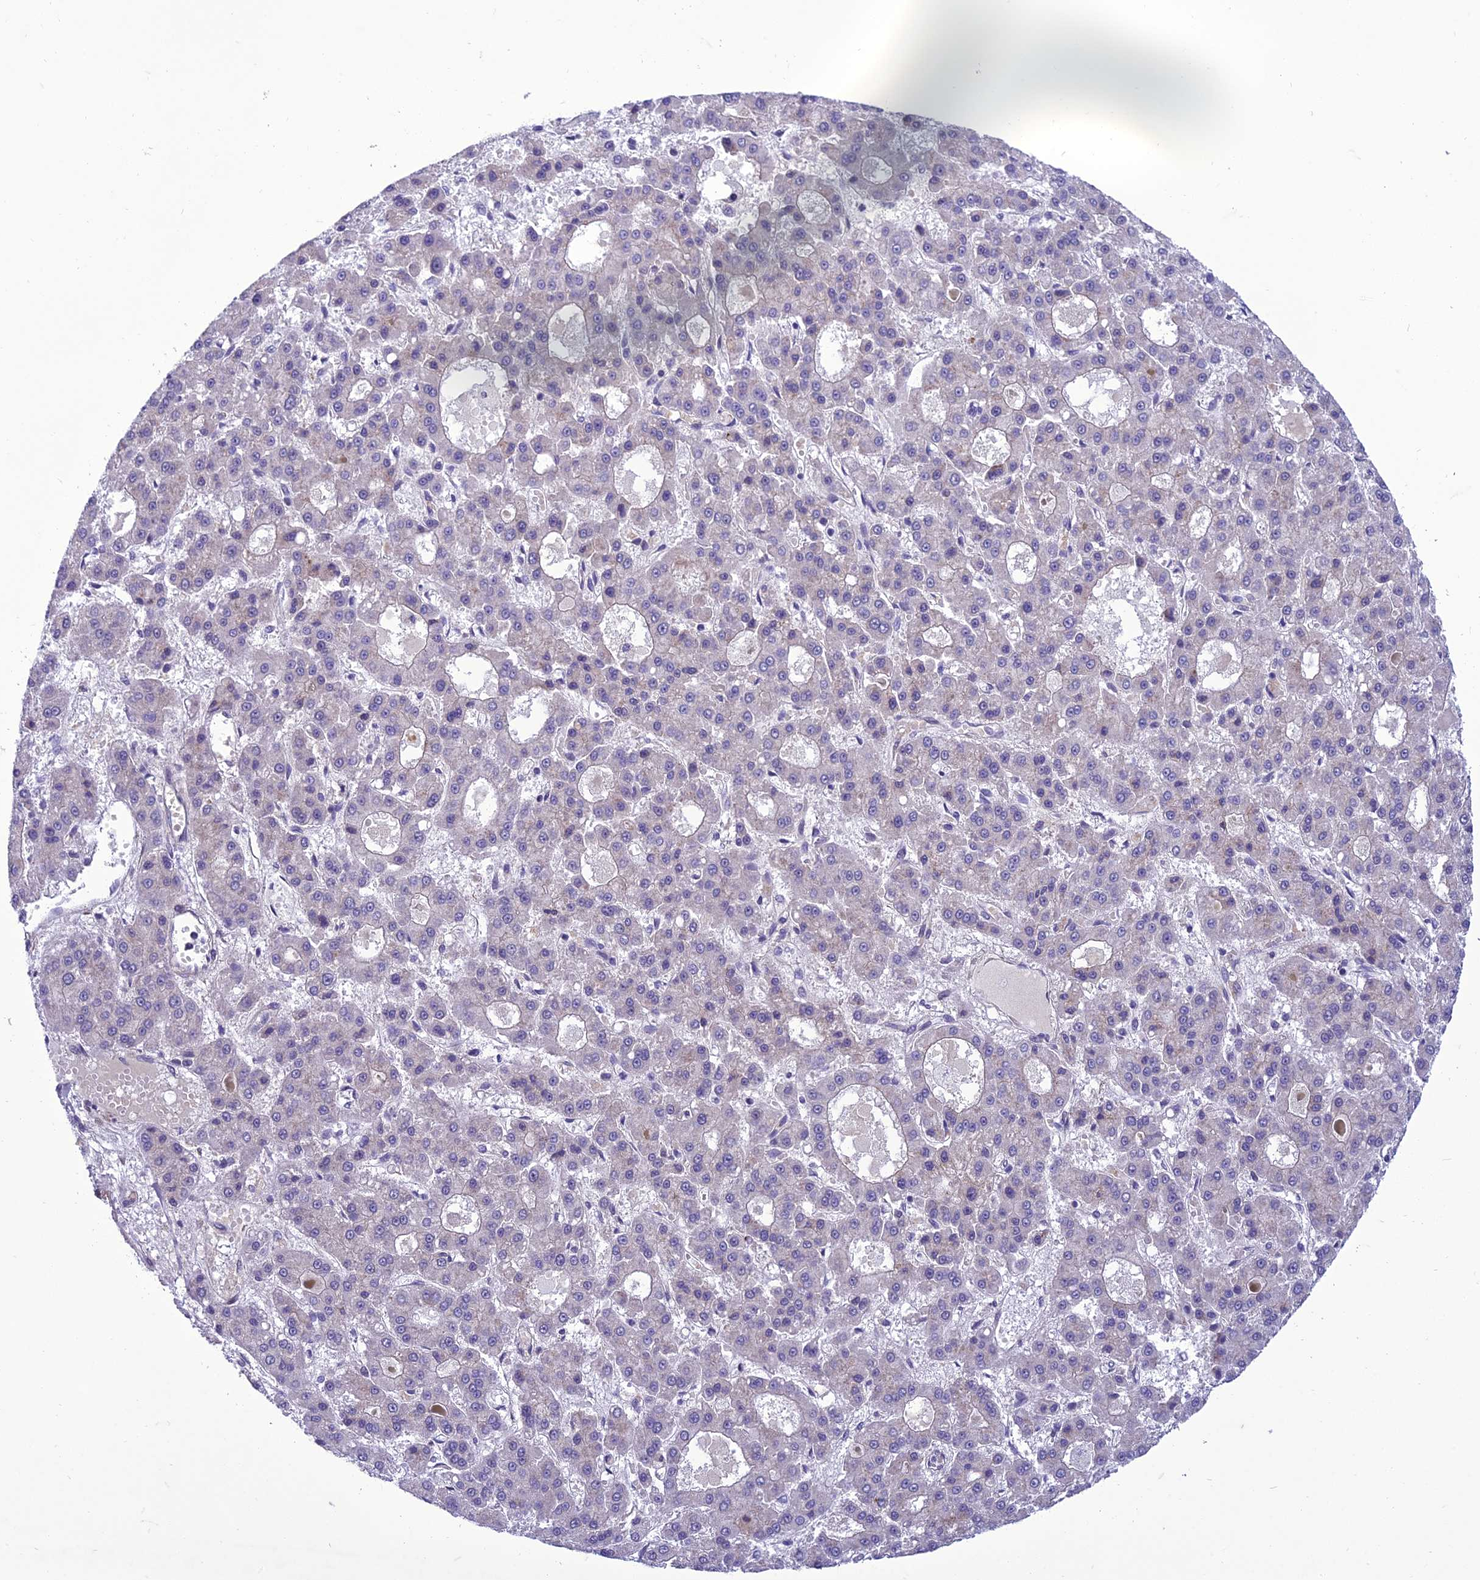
{"staining": {"intensity": "negative", "quantity": "none", "location": "none"}, "tissue": "liver cancer", "cell_type": "Tumor cells", "image_type": "cancer", "snomed": [{"axis": "morphology", "description": "Carcinoma, Hepatocellular, NOS"}, {"axis": "topography", "description": "Liver"}], "caption": "An immunohistochemistry (IHC) histopathology image of liver hepatocellular carcinoma is shown. There is no staining in tumor cells of liver hepatocellular carcinoma. Brightfield microscopy of immunohistochemistry stained with DAB (3,3'-diaminobenzidine) (brown) and hematoxylin (blue), captured at high magnification.", "gene": "GAB4", "patient": {"sex": "male", "age": 70}}